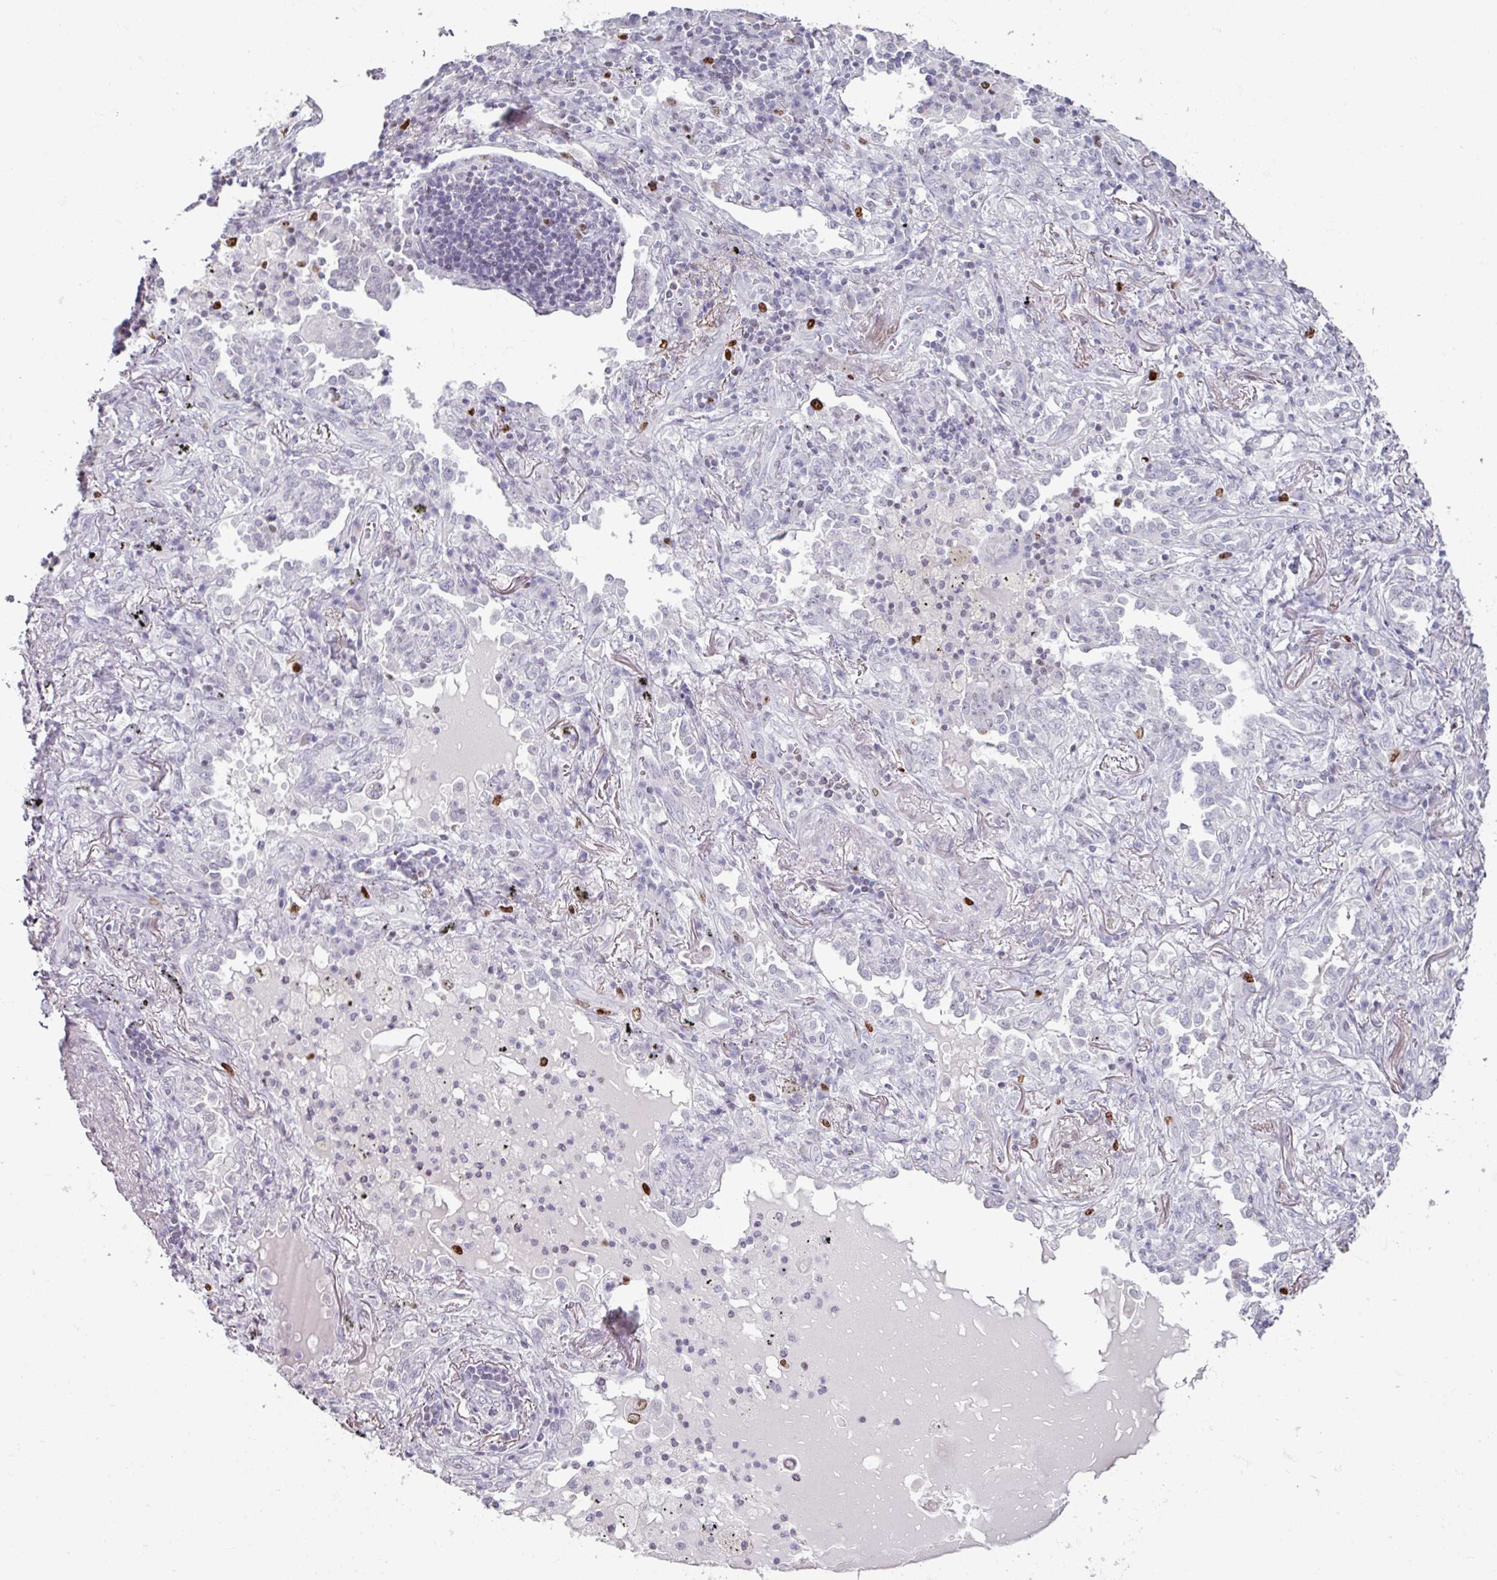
{"staining": {"intensity": "strong", "quantity": "25%-75%", "location": "nuclear"}, "tissue": "lung cancer", "cell_type": "Tumor cells", "image_type": "cancer", "snomed": [{"axis": "morphology", "description": "Squamous cell carcinoma, NOS"}, {"axis": "topography", "description": "Lung"}], "caption": "An immunohistochemistry (IHC) image of neoplastic tissue is shown. Protein staining in brown labels strong nuclear positivity in squamous cell carcinoma (lung) within tumor cells.", "gene": "ATAD2", "patient": {"sex": "female", "age": 63}}